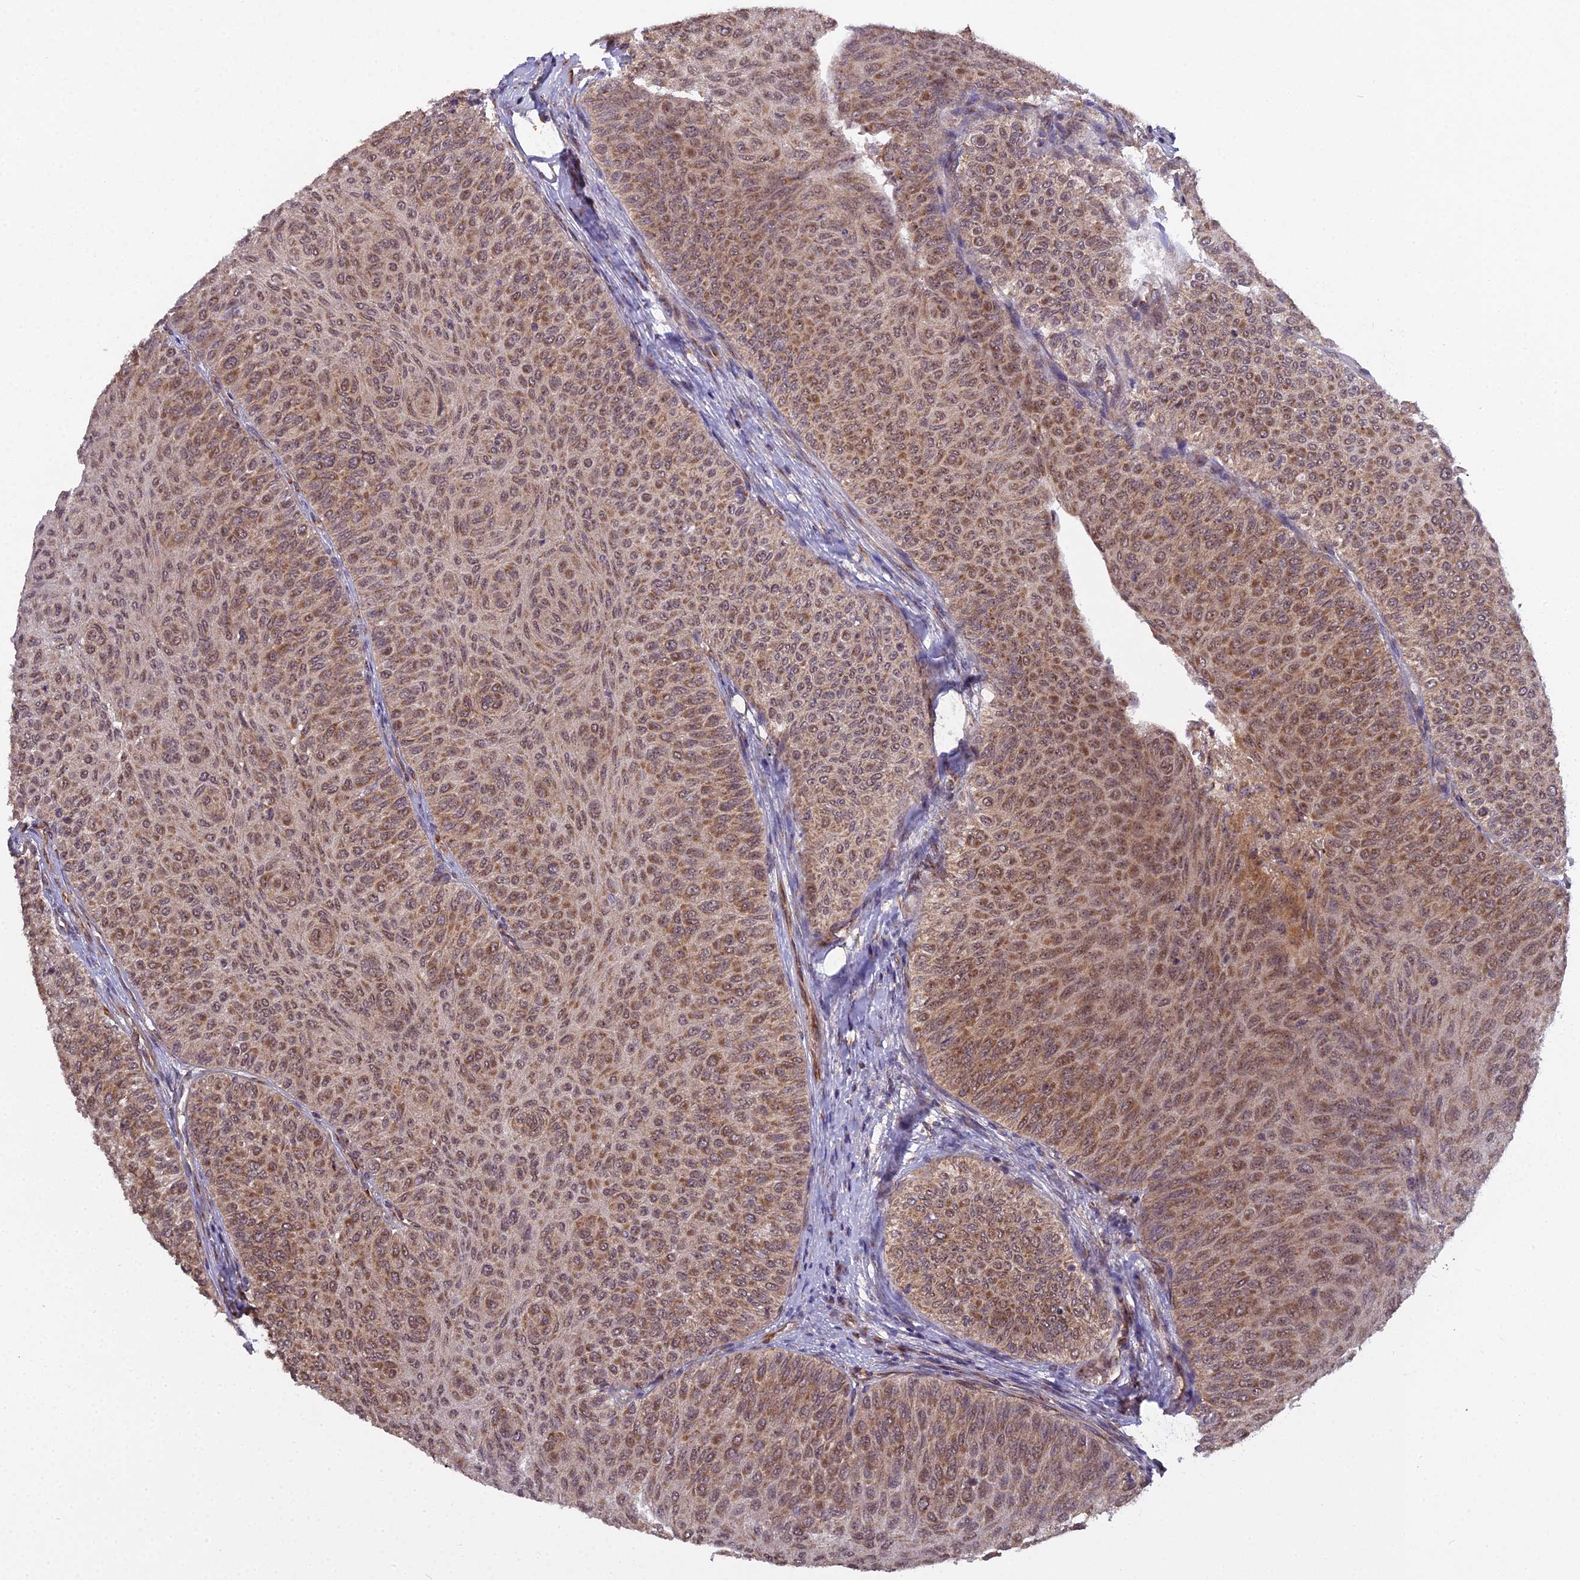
{"staining": {"intensity": "moderate", "quantity": ">75%", "location": "cytoplasmic/membranous,nuclear"}, "tissue": "urothelial cancer", "cell_type": "Tumor cells", "image_type": "cancer", "snomed": [{"axis": "morphology", "description": "Urothelial carcinoma, Low grade"}, {"axis": "topography", "description": "Urinary bladder"}], "caption": "Tumor cells demonstrate moderate cytoplasmic/membranous and nuclear positivity in approximately >75% of cells in low-grade urothelial carcinoma.", "gene": "MEOX1", "patient": {"sex": "male", "age": 78}}